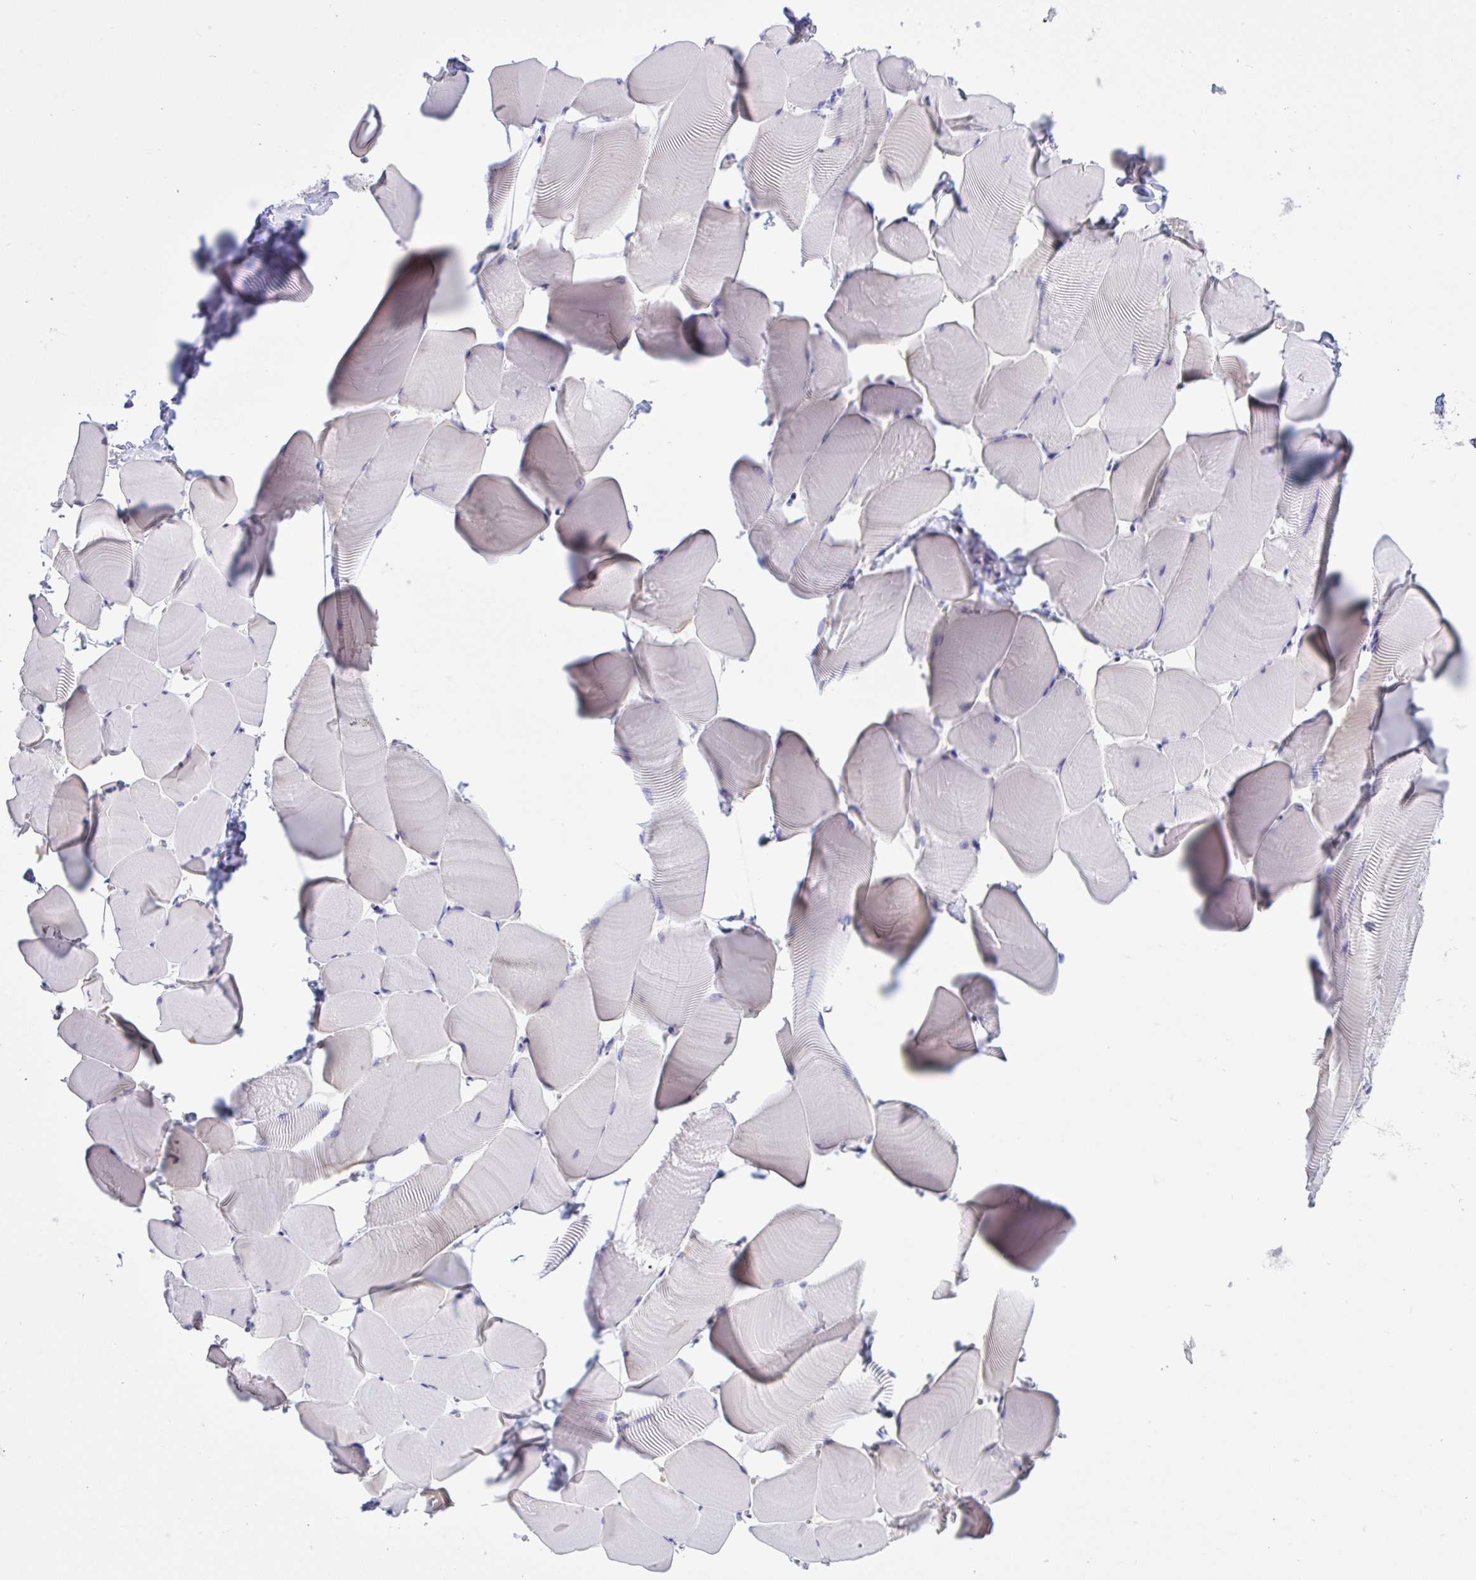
{"staining": {"intensity": "negative", "quantity": "none", "location": "none"}, "tissue": "skeletal muscle", "cell_type": "Myocytes", "image_type": "normal", "snomed": [{"axis": "morphology", "description": "Normal tissue, NOS"}, {"axis": "topography", "description": "Skeletal muscle"}], "caption": "This is a photomicrograph of immunohistochemistry staining of normal skeletal muscle, which shows no positivity in myocytes.", "gene": "TMEM41A", "patient": {"sex": "male", "age": 25}}